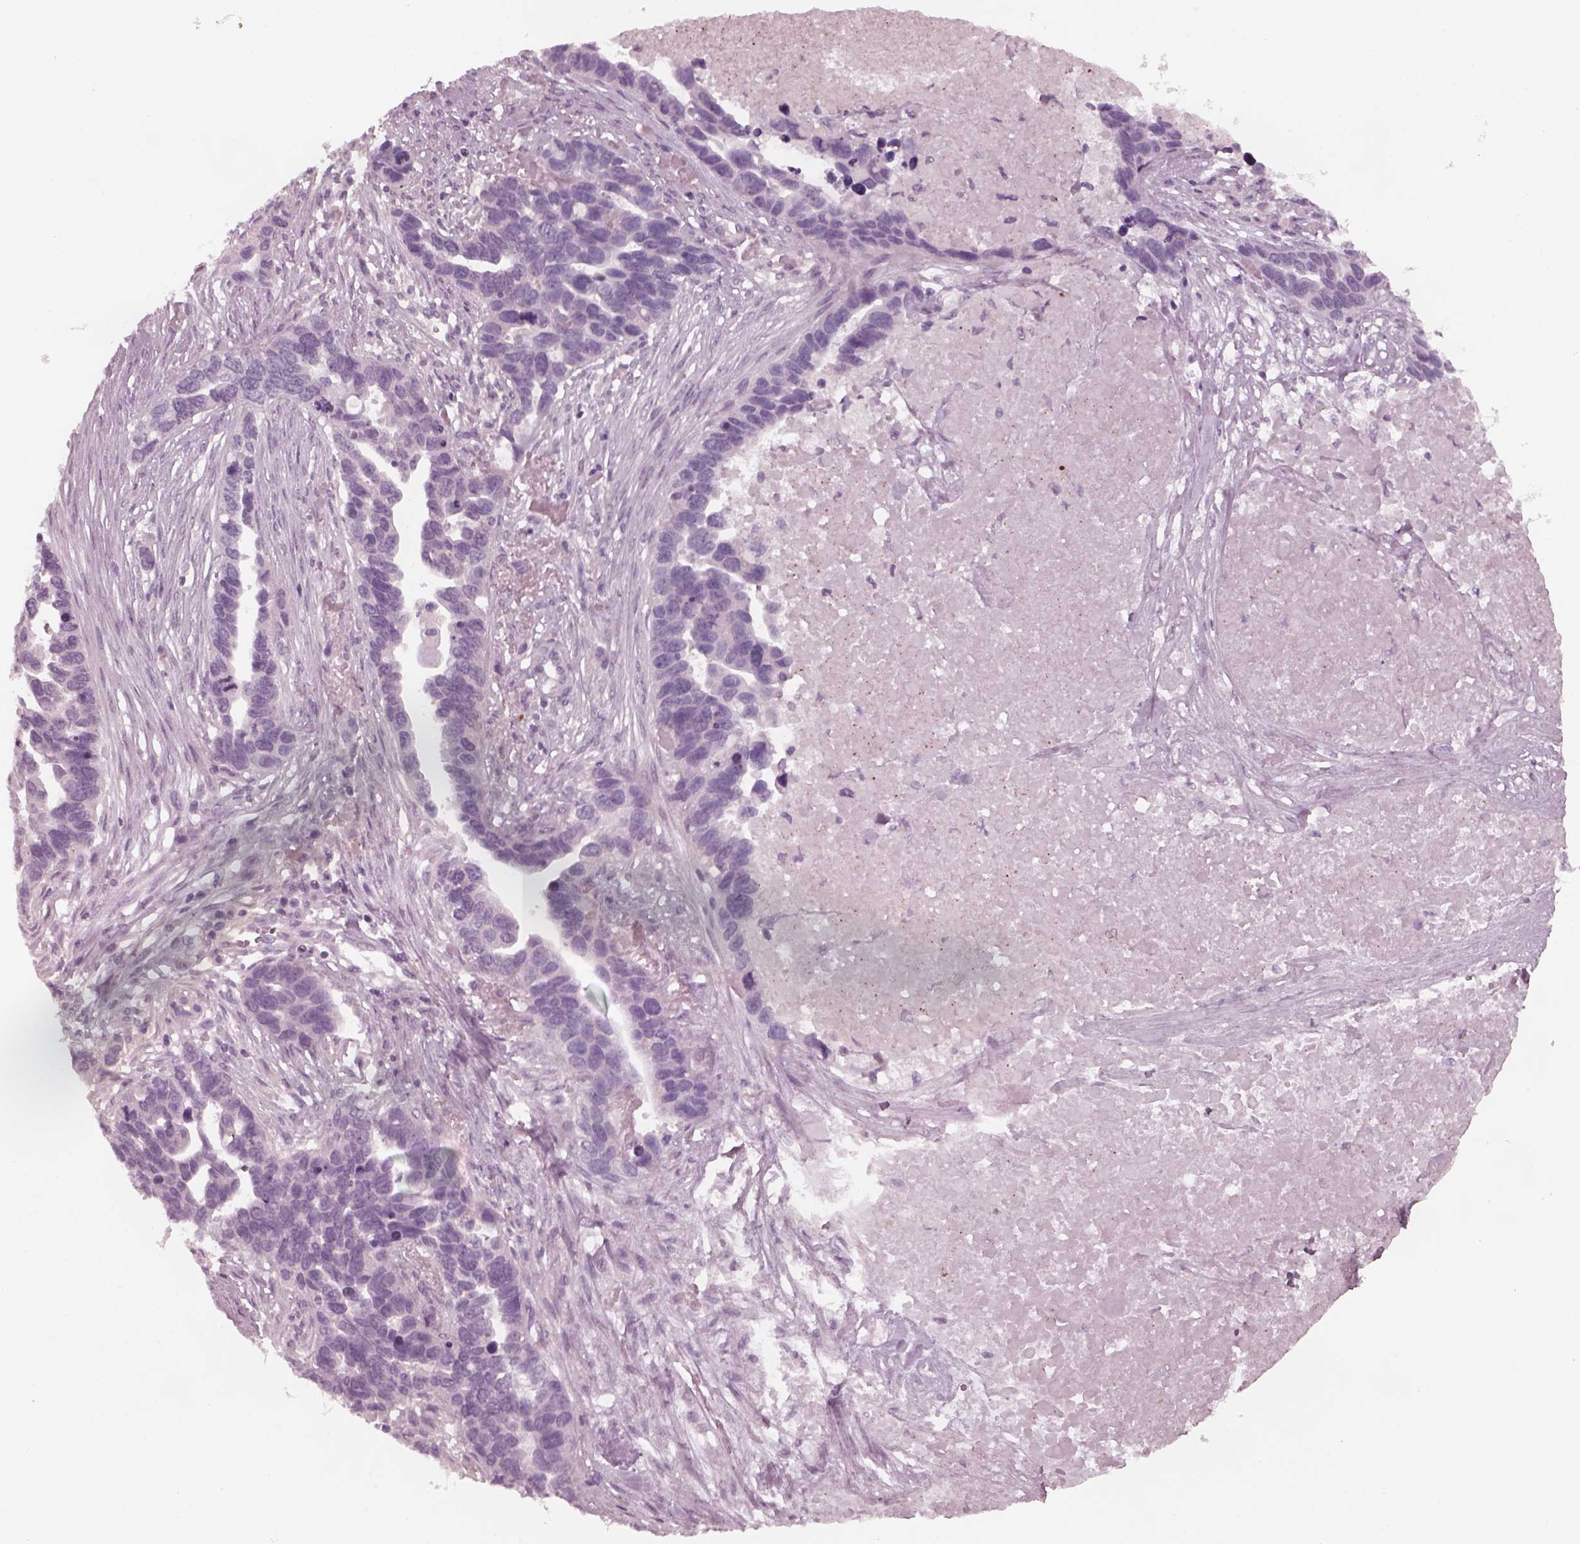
{"staining": {"intensity": "negative", "quantity": "none", "location": "none"}, "tissue": "ovarian cancer", "cell_type": "Tumor cells", "image_type": "cancer", "snomed": [{"axis": "morphology", "description": "Cystadenocarcinoma, serous, NOS"}, {"axis": "topography", "description": "Ovary"}], "caption": "There is no significant staining in tumor cells of ovarian cancer.", "gene": "YY2", "patient": {"sex": "female", "age": 54}}